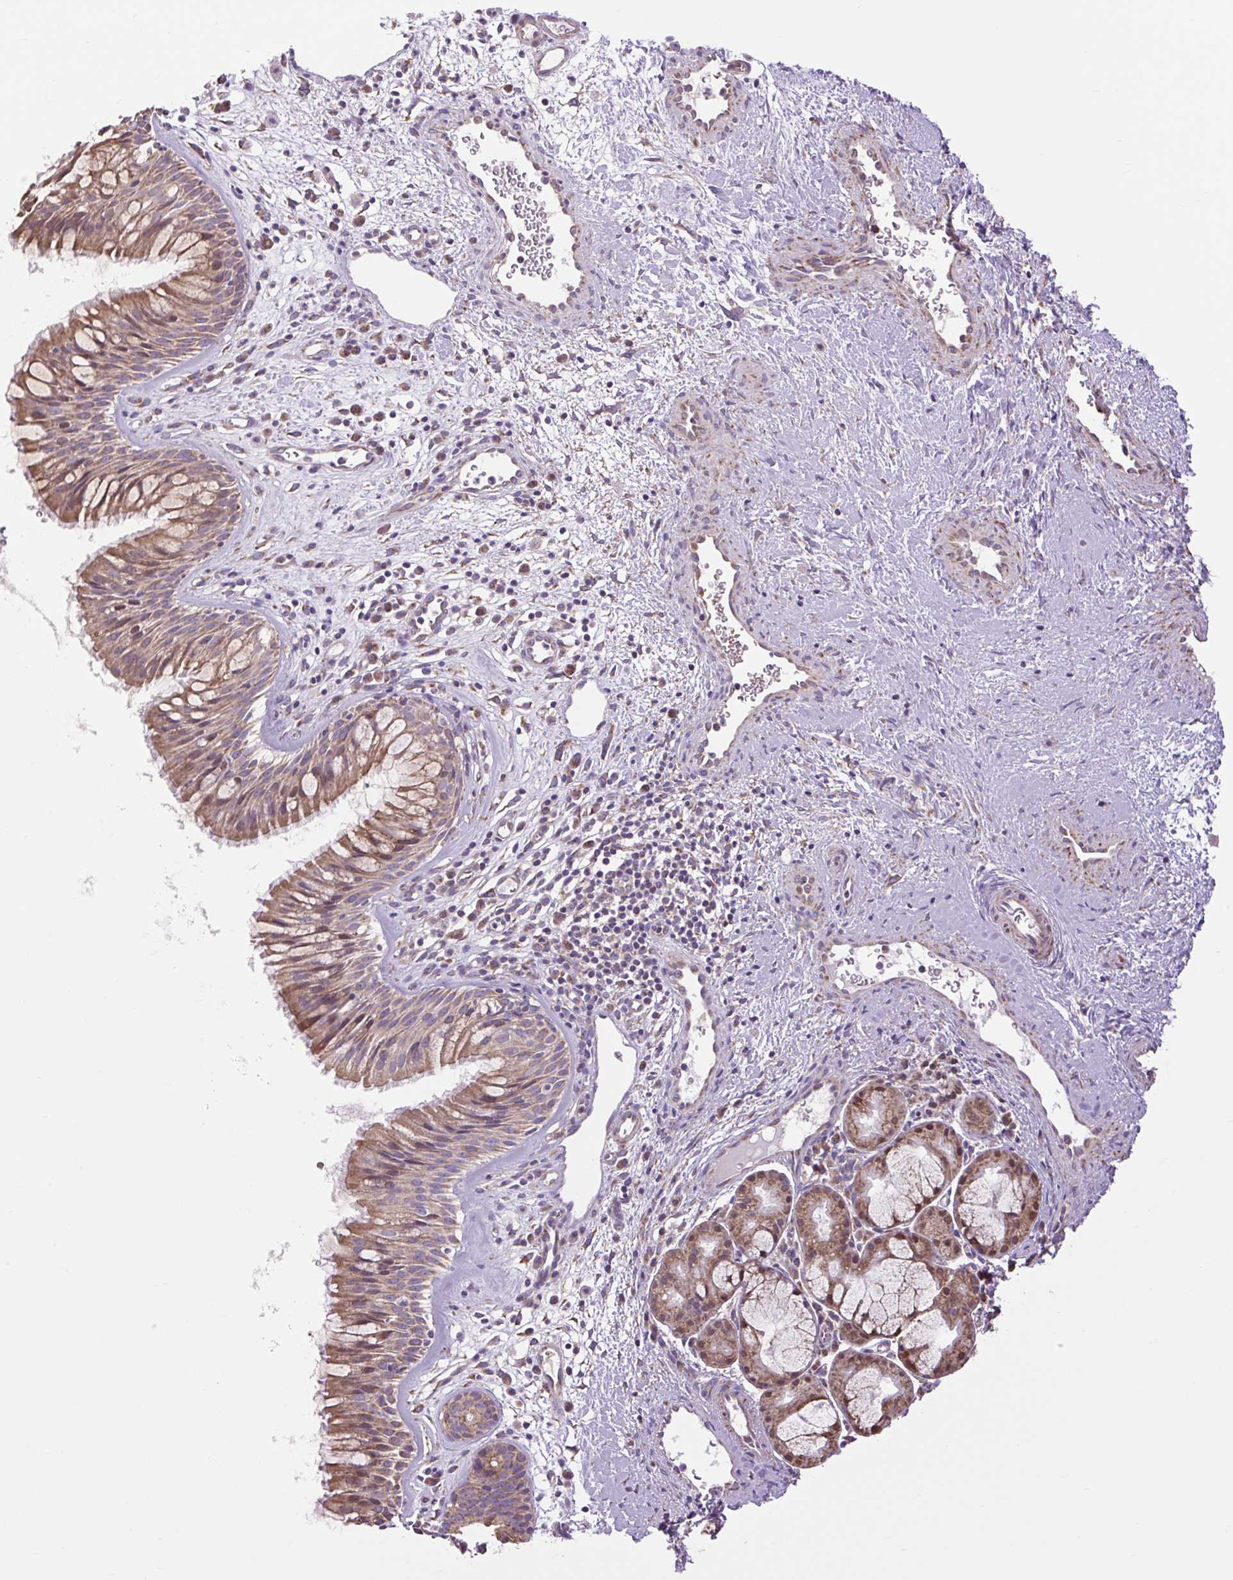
{"staining": {"intensity": "strong", "quantity": ">75%", "location": "cytoplasmic/membranous"}, "tissue": "nasopharynx", "cell_type": "Respiratory epithelial cells", "image_type": "normal", "snomed": [{"axis": "morphology", "description": "Normal tissue, NOS"}, {"axis": "topography", "description": "Nasopharynx"}], "caption": "Immunohistochemistry staining of normal nasopharynx, which displays high levels of strong cytoplasmic/membranous expression in approximately >75% of respiratory epithelial cells indicating strong cytoplasmic/membranous protein expression. The staining was performed using DAB (brown) for protein detection and nuclei were counterstained in hematoxylin (blue).", "gene": "PLCG1", "patient": {"sex": "male", "age": 65}}